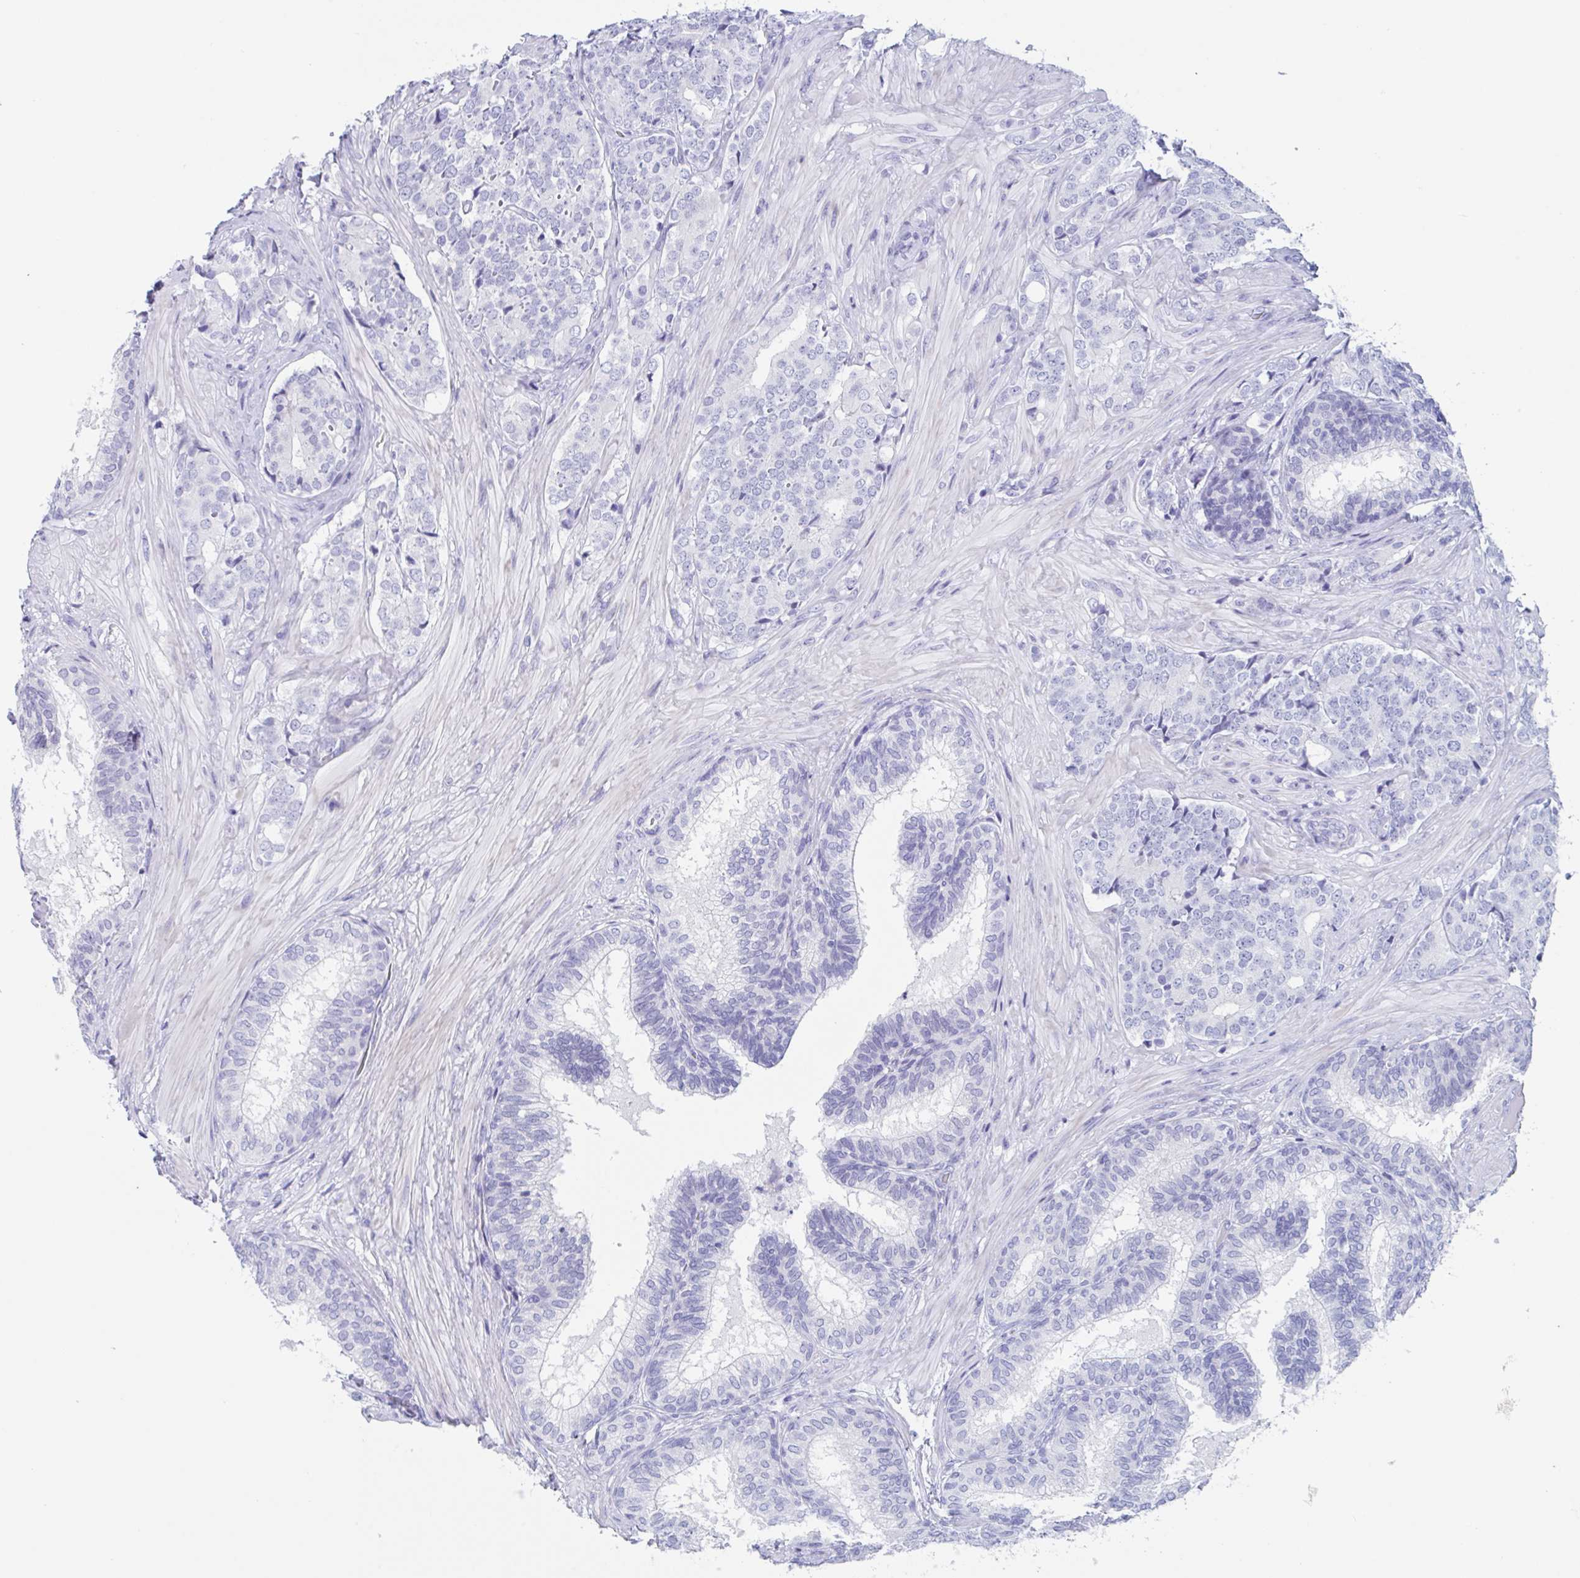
{"staining": {"intensity": "negative", "quantity": "none", "location": "none"}, "tissue": "prostate cancer", "cell_type": "Tumor cells", "image_type": "cancer", "snomed": [{"axis": "morphology", "description": "Adenocarcinoma, High grade"}, {"axis": "topography", "description": "Prostate"}], "caption": "Prostate cancer (adenocarcinoma (high-grade)) was stained to show a protein in brown. There is no significant staining in tumor cells. (DAB immunohistochemistry, high magnification).", "gene": "ZPBP", "patient": {"sex": "male", "age": 62}}